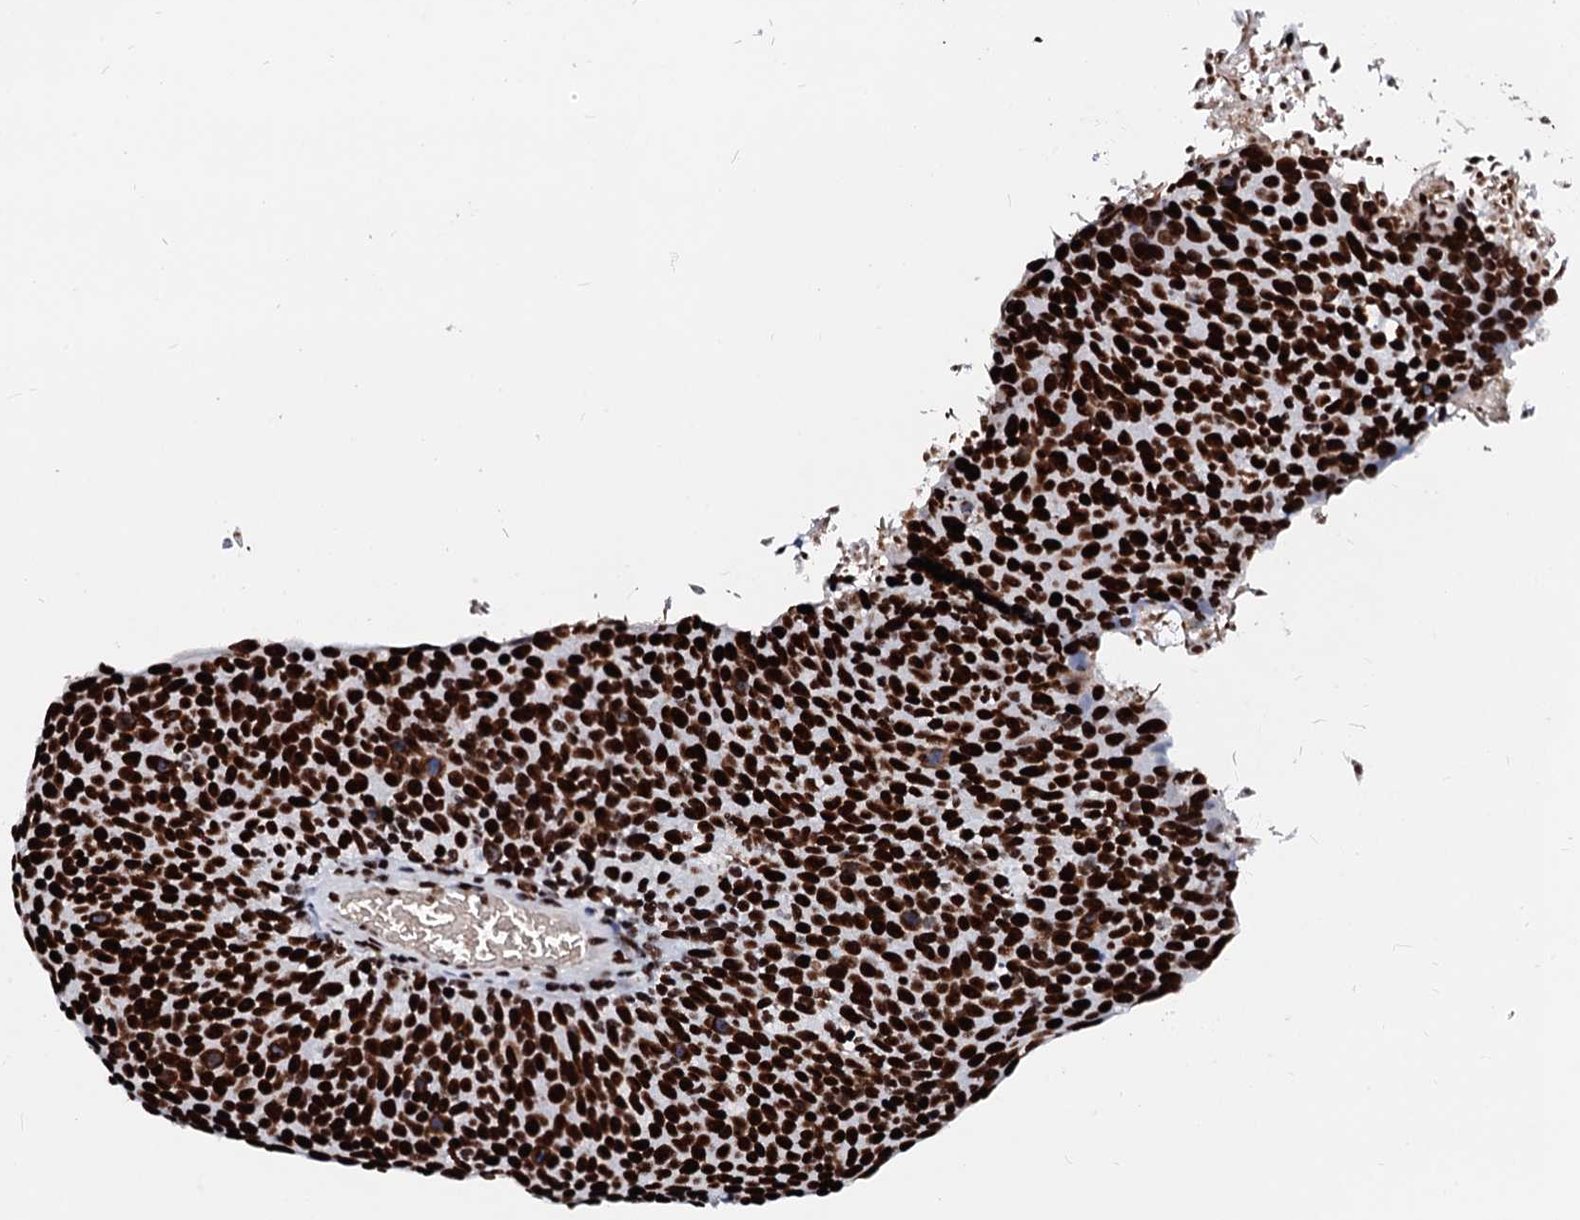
{"staining": {"intensity": "strong", "quantity": ">75%", "location": "nuclear"}, "tissue": "head and neck cancer", "cell_type": "Tumor cells", "image_type": "cancer", "snomed": [{"axis": "morphology", "description": "Squamous cell carcinoma, NOS"}, {"axis": "morphology", "description": "Squamous cell carcinoma, metastatic, NOS"}, {"axis": "topography", "description": "Lymph node"}, {"axis": "topography", "description": "Head-Neck"}], "caption": "Immunohistochemical staining of human head and neck squamous cell carcinoma reveals high levels of strong nuclear staining in about >75% of tumor cells.", "gene": "RALY", "patient": {"sex": "male", "age": 62}}